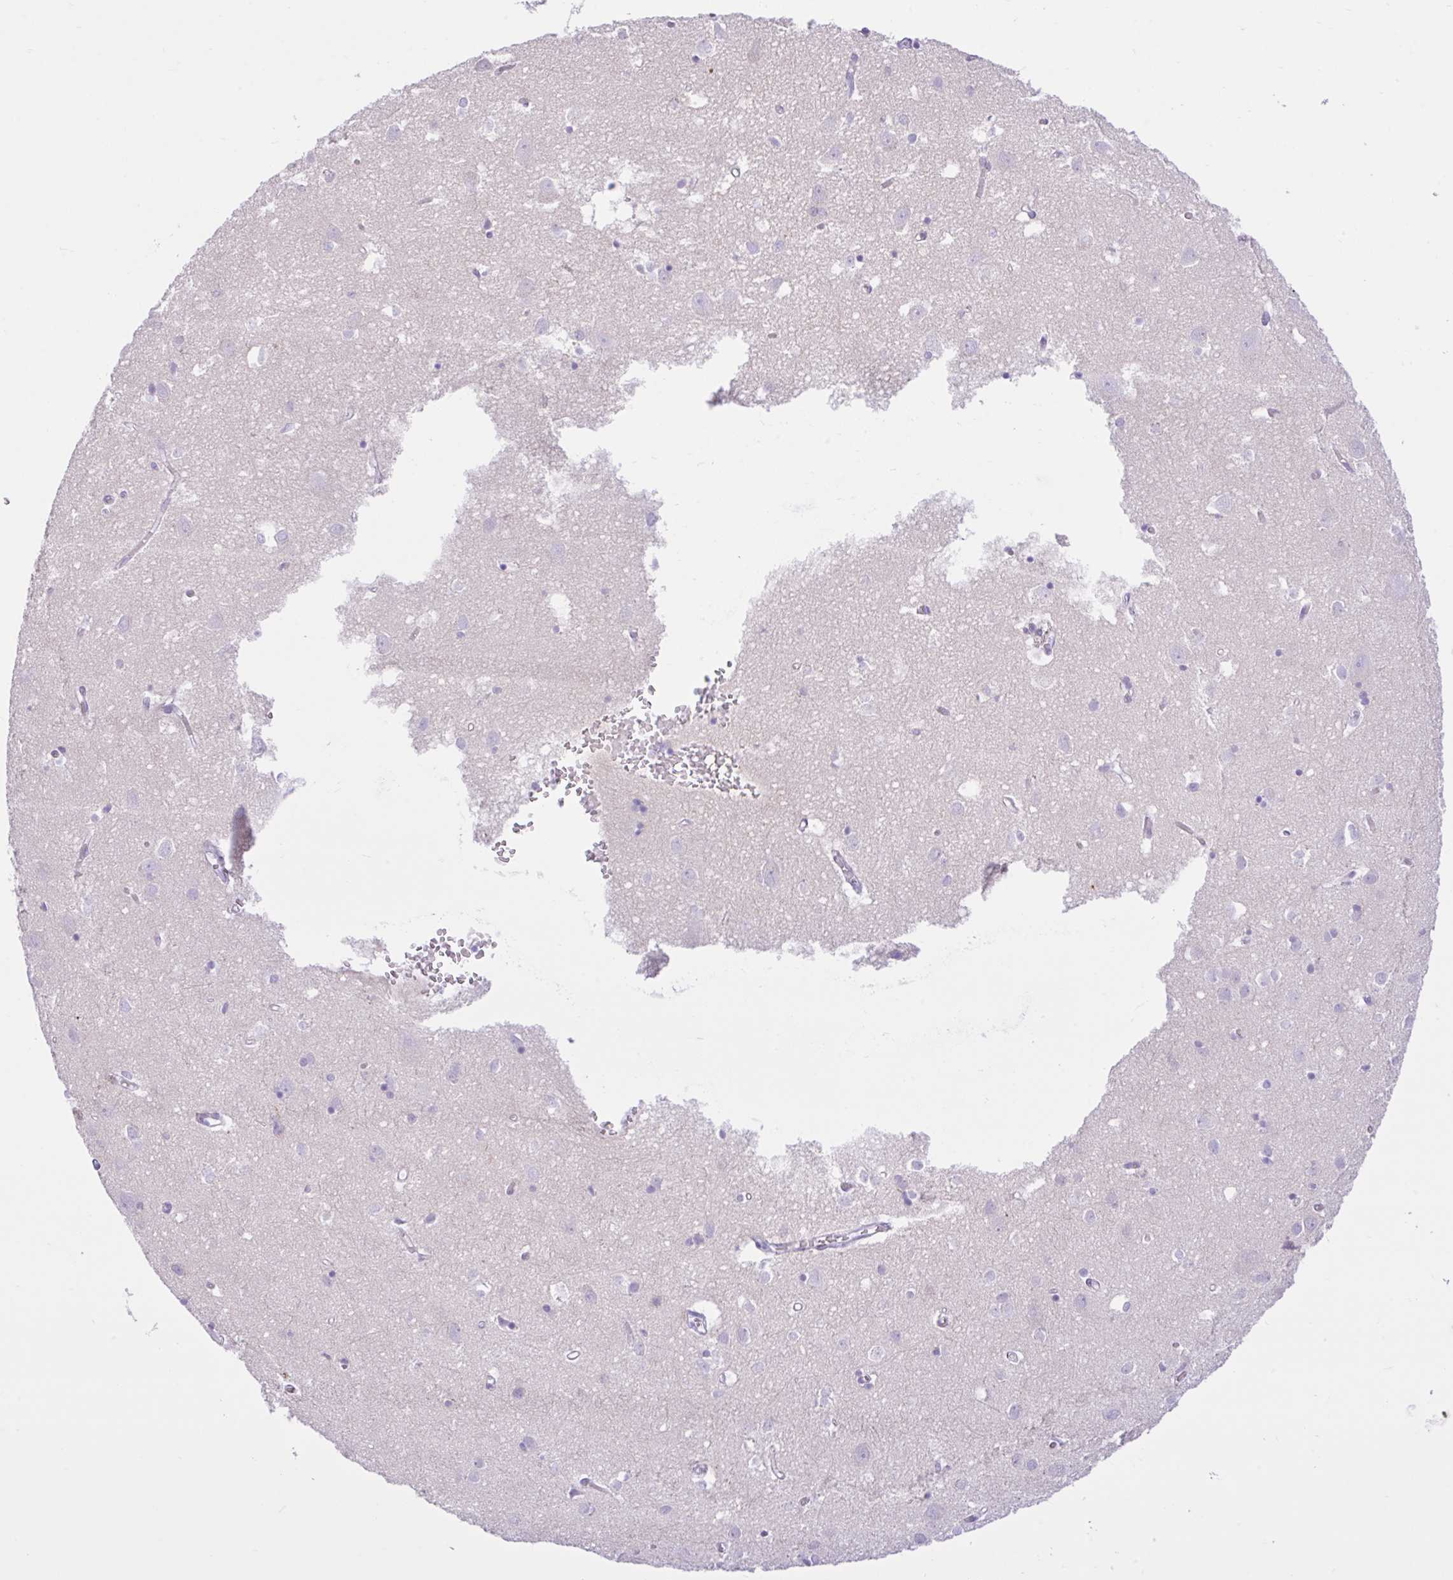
{"staining": {"intensity": "negative", "quantity": "none", "location": "none"}, "tissue": "cerebral cortex", "cell_type": "Endothelial cells", "image_type": "normal", "snomed": [{"axis": "morphology", "description": "Normal tissue, NOS"}, {"axis": "topography", "description": "Cerebral cortex"}], "caption": "This is a histopathology image of immunohistochemistry staining of unremarkable cerebral cortex, which shows no expression in endothelial cells.", "gene": "REEP1", "patient": {"sex": "male", "age": 70}}